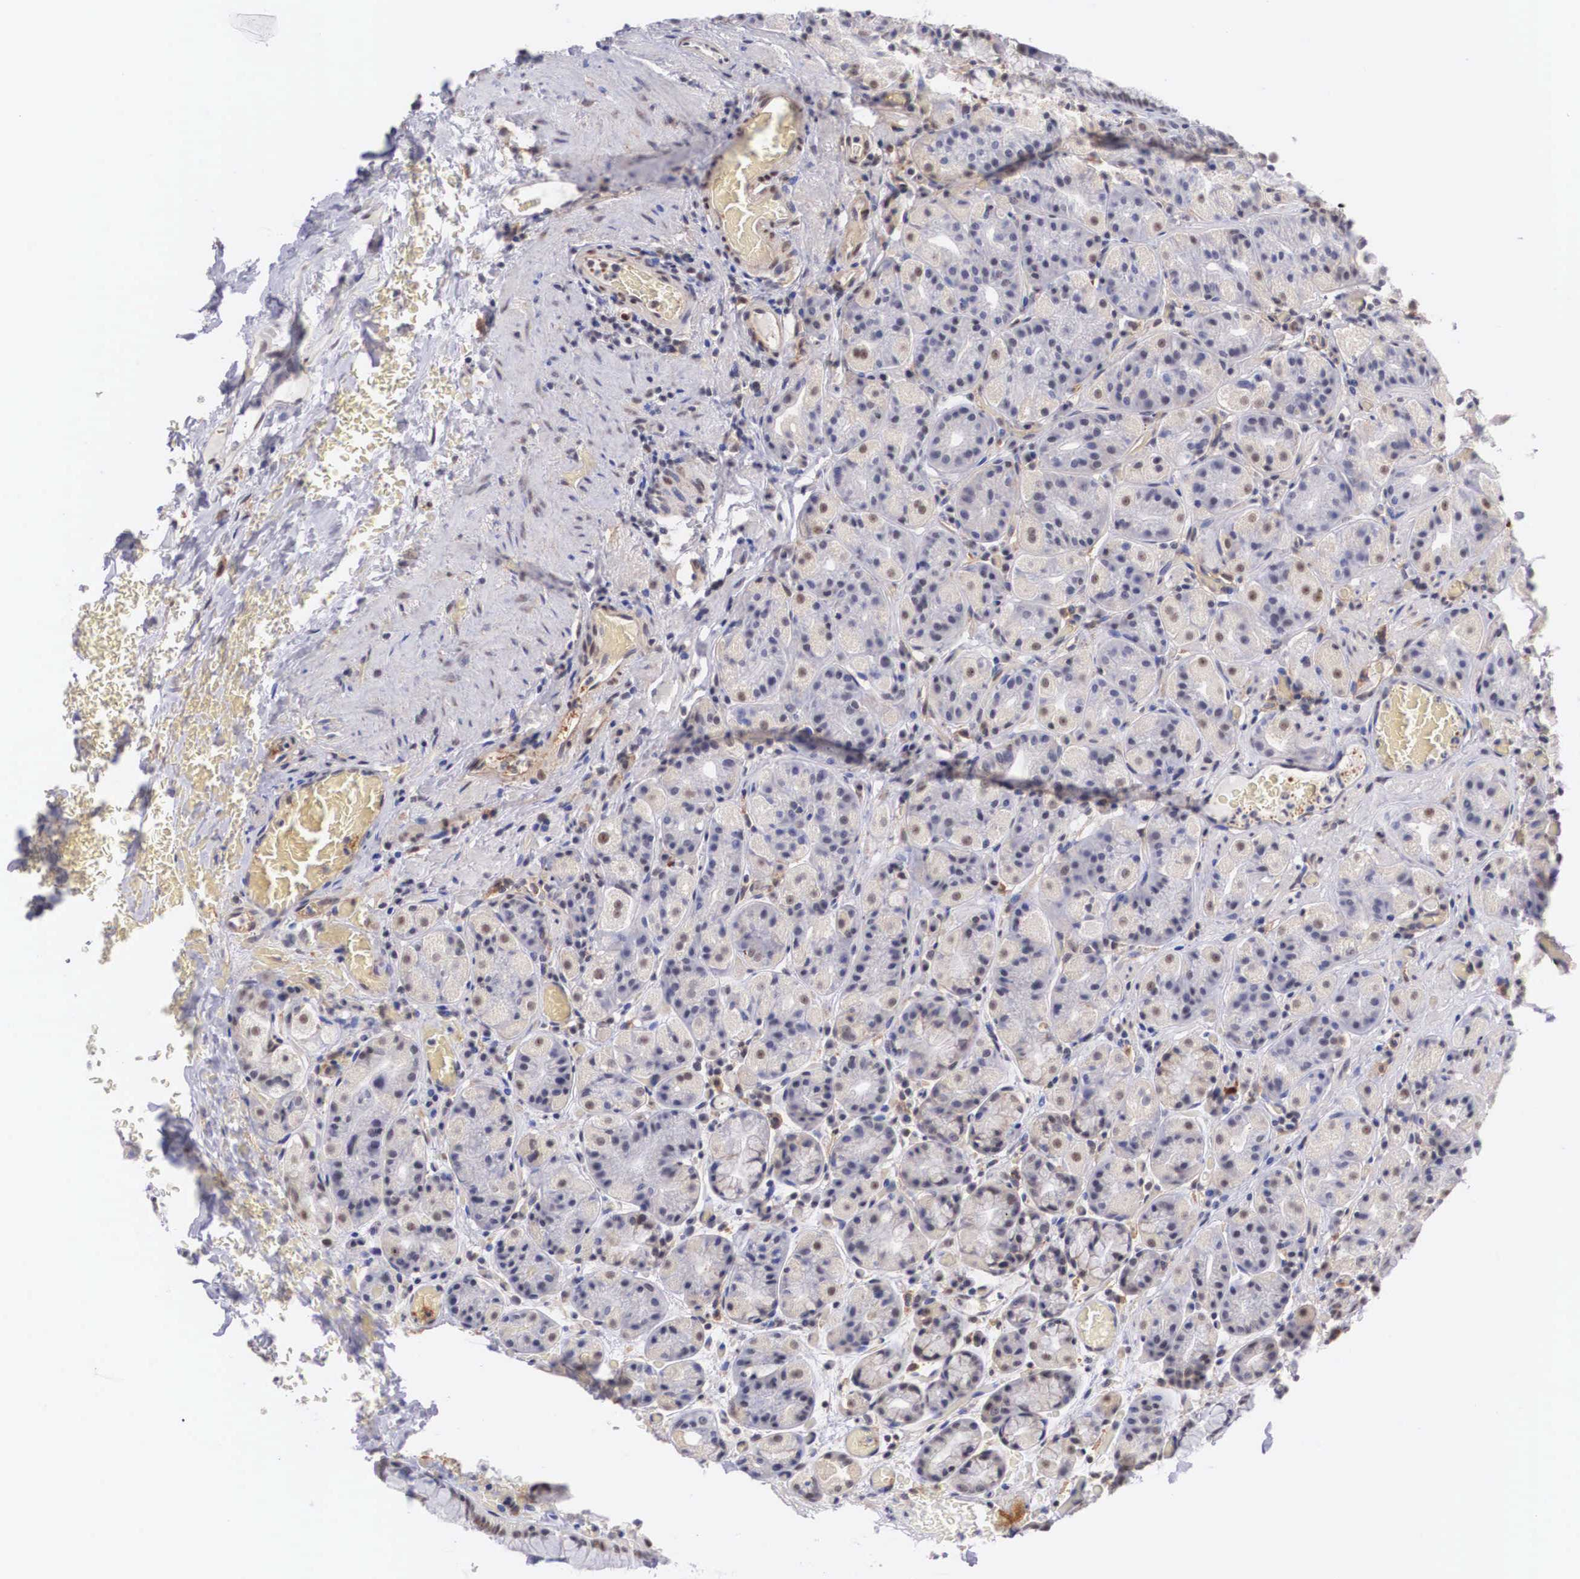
{"staining": {"intensity": "weak", "quantity": "25%-75%", "location": "nuclear"}, "tissue": "stomach", "cell_type": "Glandular cells", "image_type": "normal", "snomed": [{"axis": "morphology", "description": "Normal tissue, NOS"}, {"axis": "topography", "description": "Stomach, lower"}], "caption": "Stomach stained for a protein (brown) demonstrates weak nuclear positive staining in about 25%-75% of glandular cells.", "gene": "NR4A2", "patient": {"sex": "male", "age": 58}}